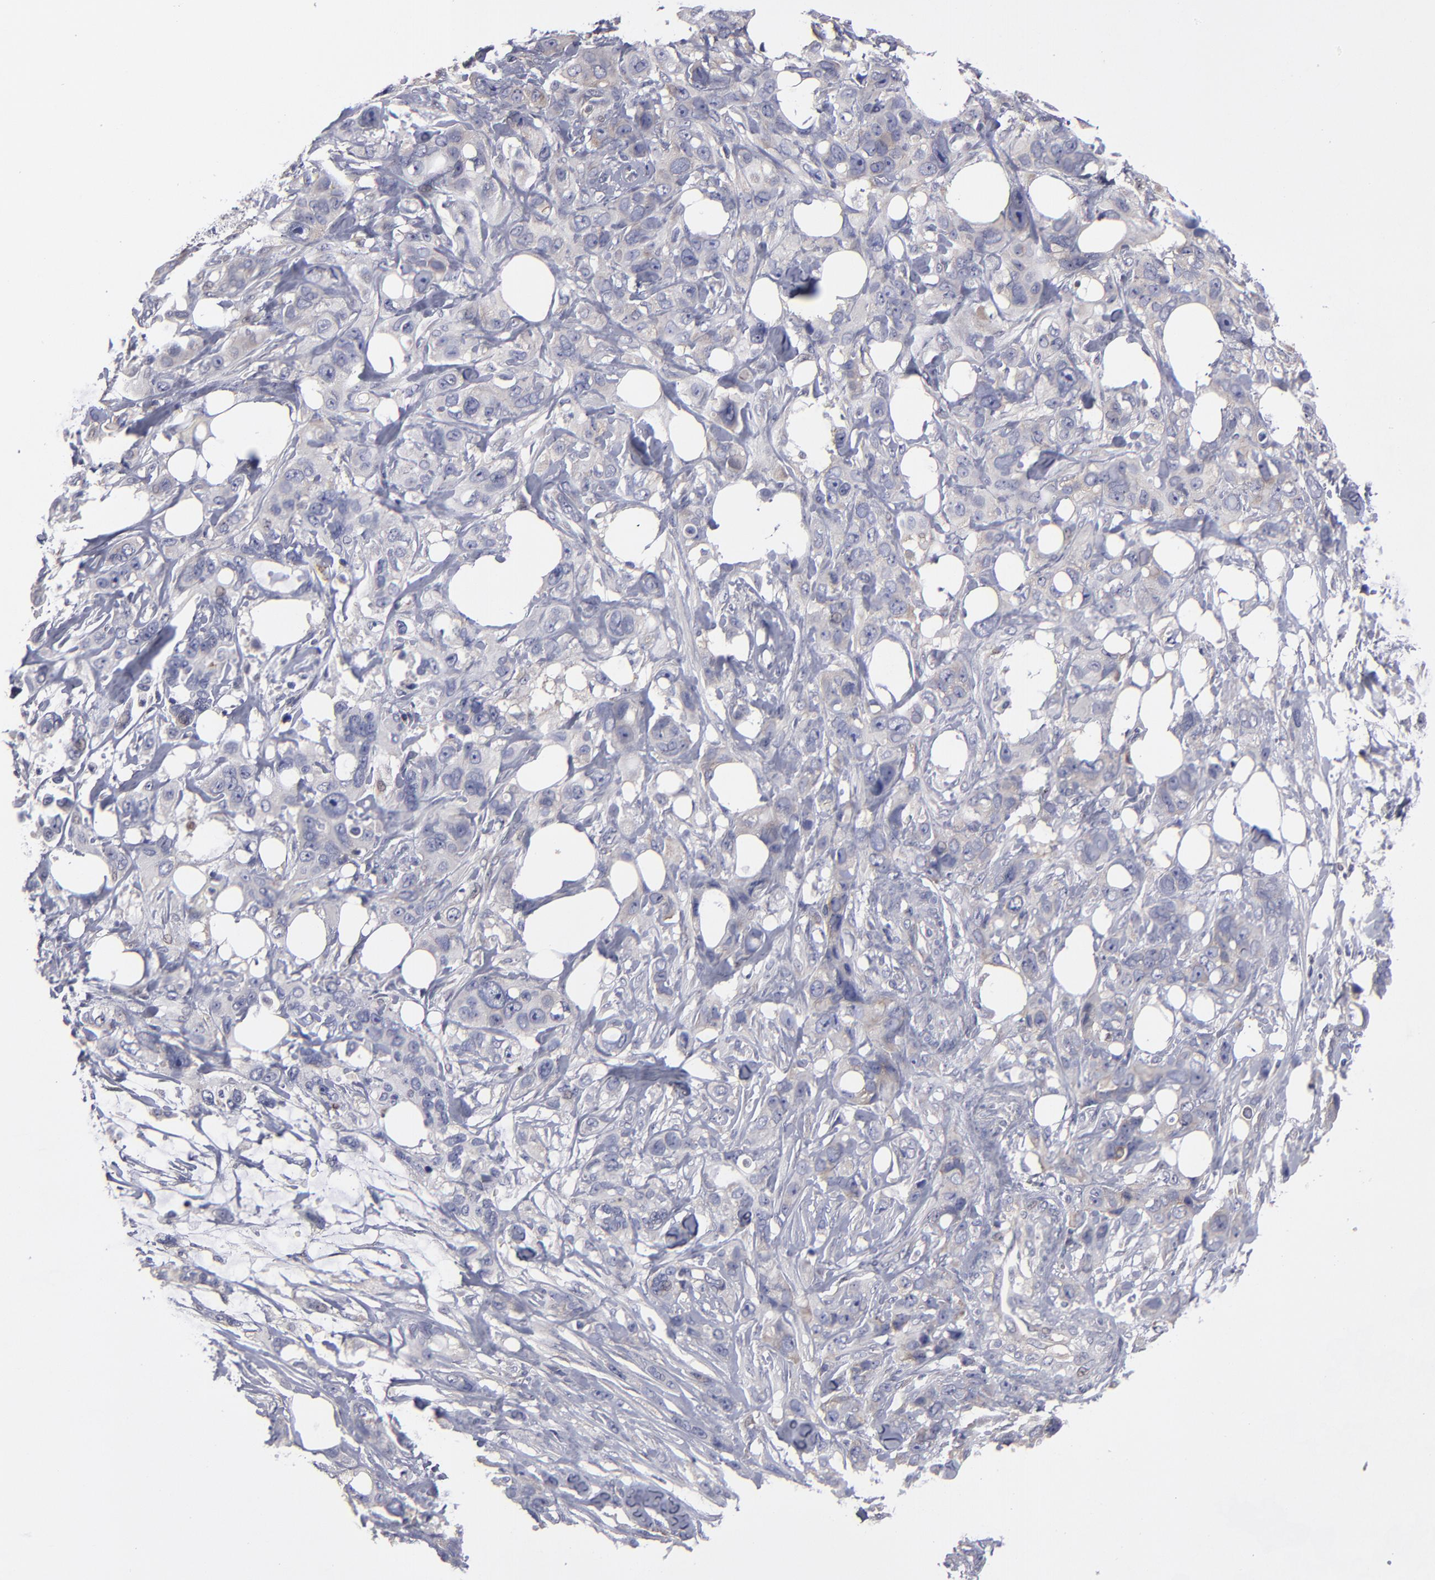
{"staining": {"intensity": "weak", "quantity": "<25%", "location": "cytoplasmic/membranous"}, "tissue": "stomach cancer", "cell_type": "Tumor cells", "image_type": "cancer", "snomed": [{"axis": "morphology", "description": "Adenocarcinoma, NOS"}, {"axis": "topography", "description": "Stomach, upper"}], "caption": "High magnification brightfield microscopy of stomach adenocarcinoma stained with DAB (brown) and counterstained with hematoxylin (blue): tumor cells show no significant staining.", "gene": "CEP97", "patient": {"sex": "male", "age": 47}}